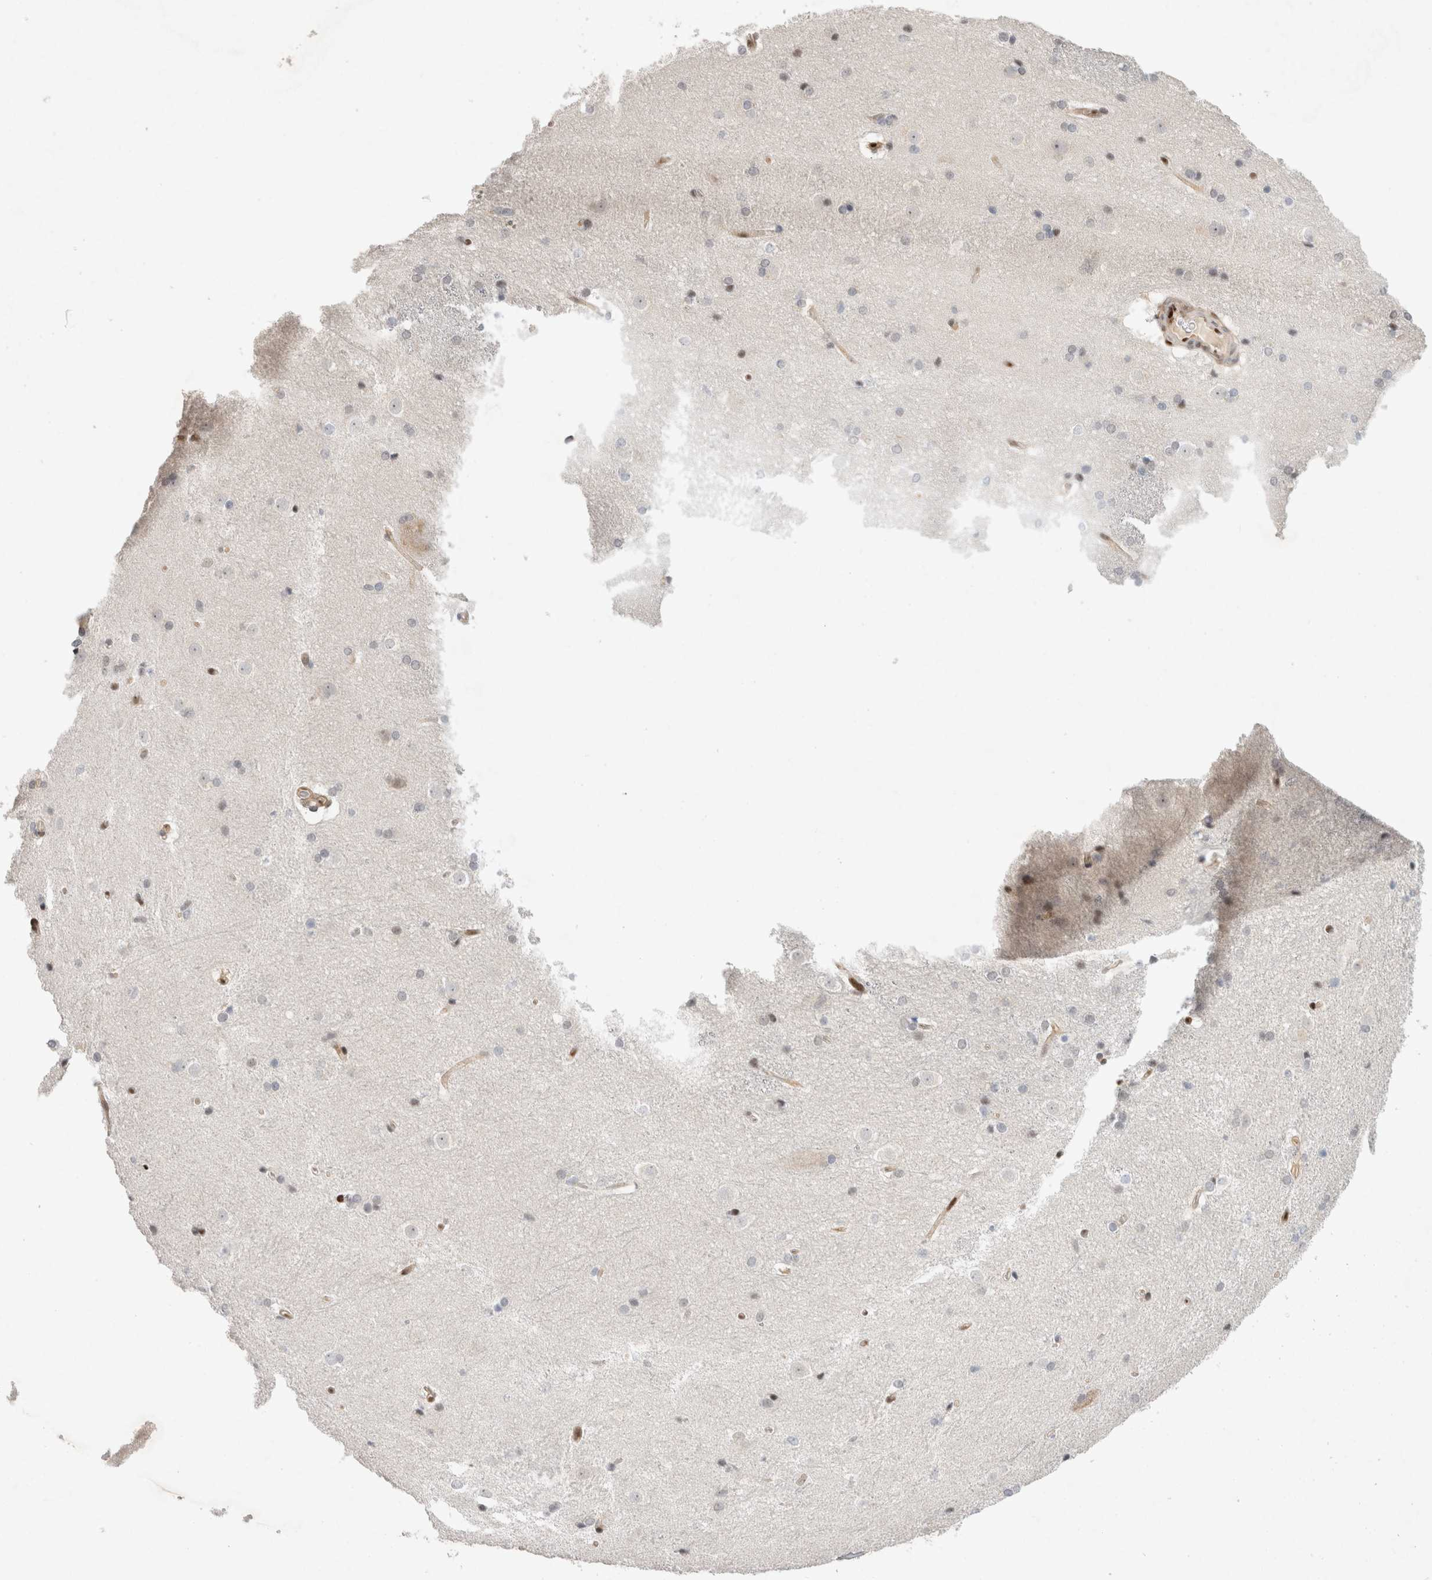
{"staining": {"intensity": "moderate", "quantity": "<25%", "location": "nuclear"}, "tissue": "caudate", "cell_type": "Glial cells", "image_type": "normal", "snomed": [{"axis": "morphology", "description": "Normal tissue, NOS"}, {"axis": "topography", "description": "Lateral ventricle wall"}], "caption": "Glial cells exhibit moderate nuclear staining in about <25% of cells in normal caudate.", "gene": "TCF4", "patient": {"sex": "female", "age": 19}}